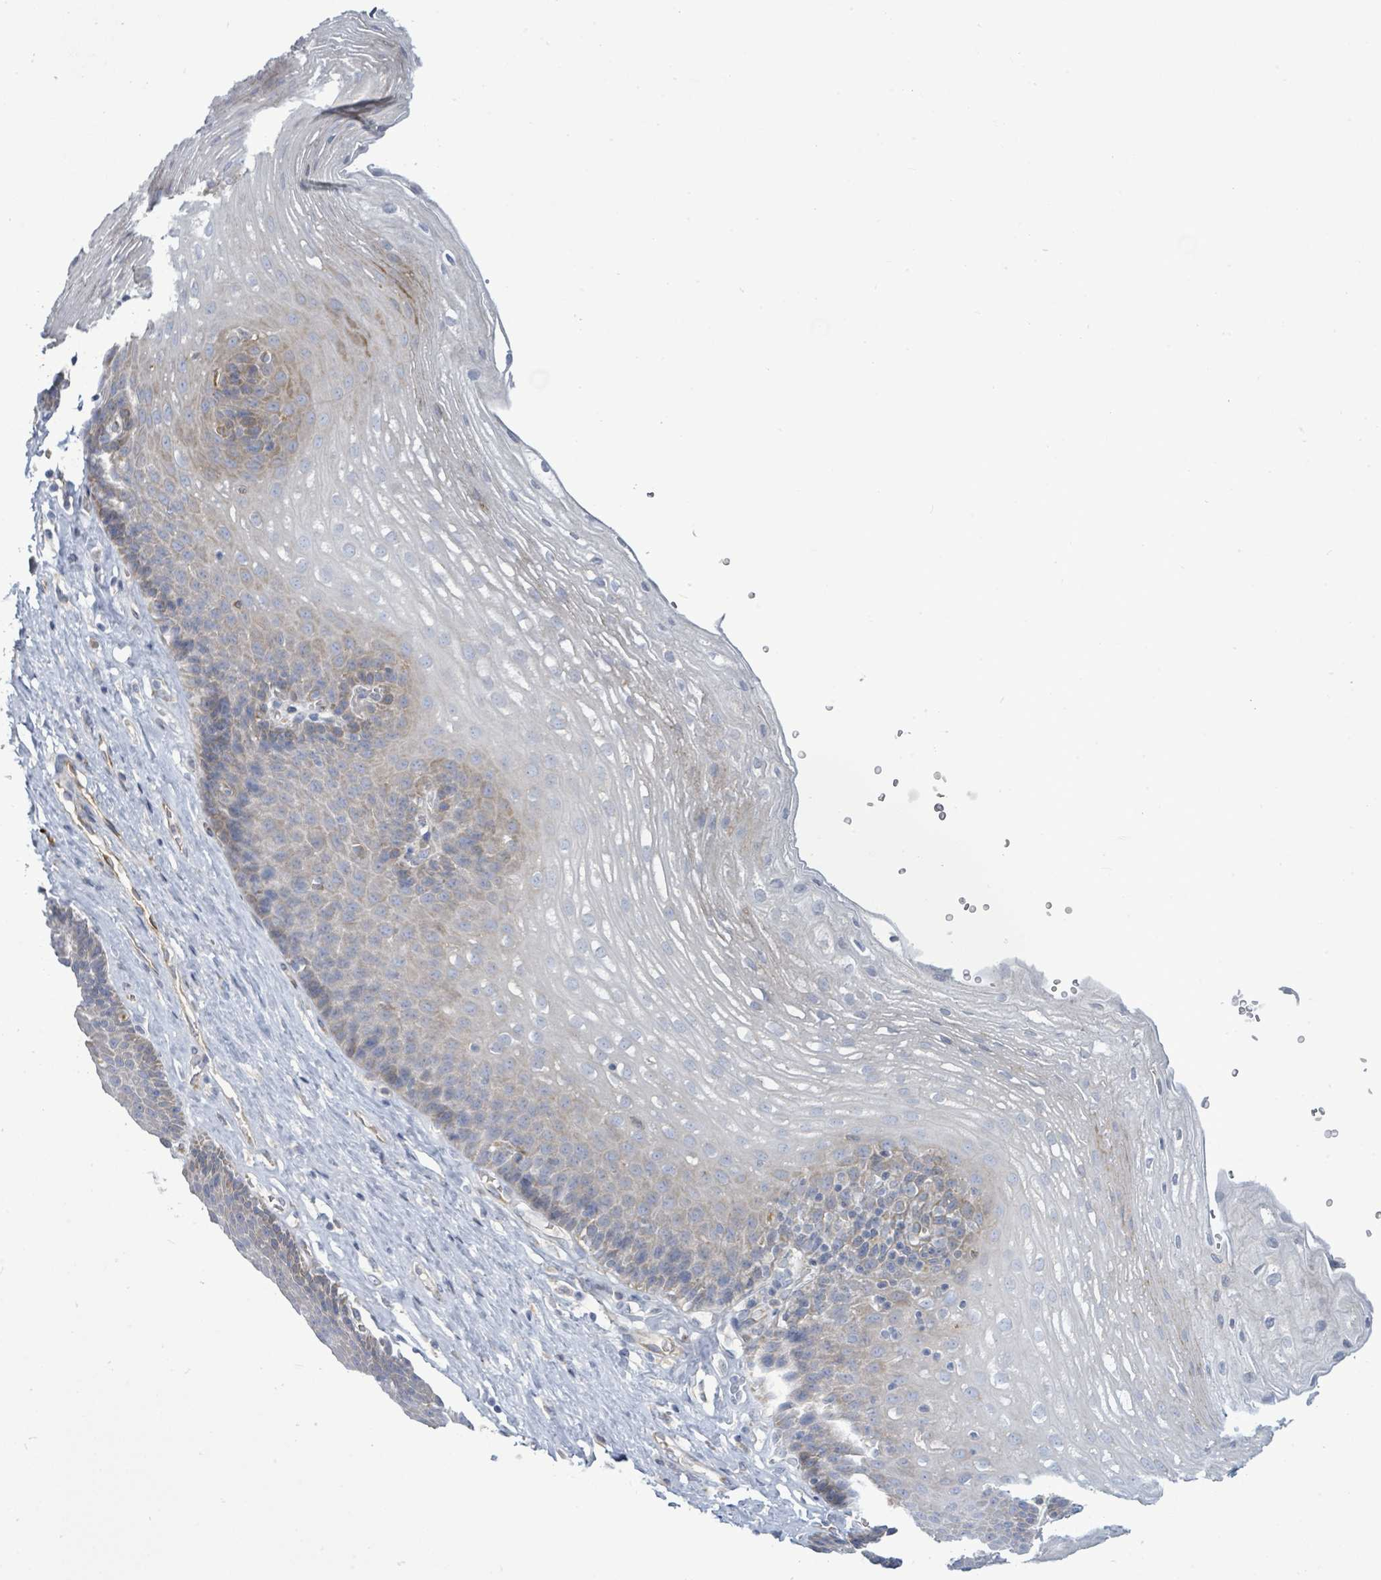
{"staining": {"intensity": "weak", "quantity": "<25%", "location": "cytoplasmic/membranous"}, "tissue": "esophagus", "cell_type": "Squamous epithelial cells", "image_type": "normal", "snomed": [{"axis": "morphology", "description": "Normal tissue, NOS"}, {"axis": "topography", "description": "Esophagus"}], "caption": "Immunohistochemistry (IHC) histopathology image of normal esophagus stained for a protein (brown), which shows no expression in squamous epithelial cells.", "gene": "SIRPB1", "patient": {"sex": "female", "age": 66}}